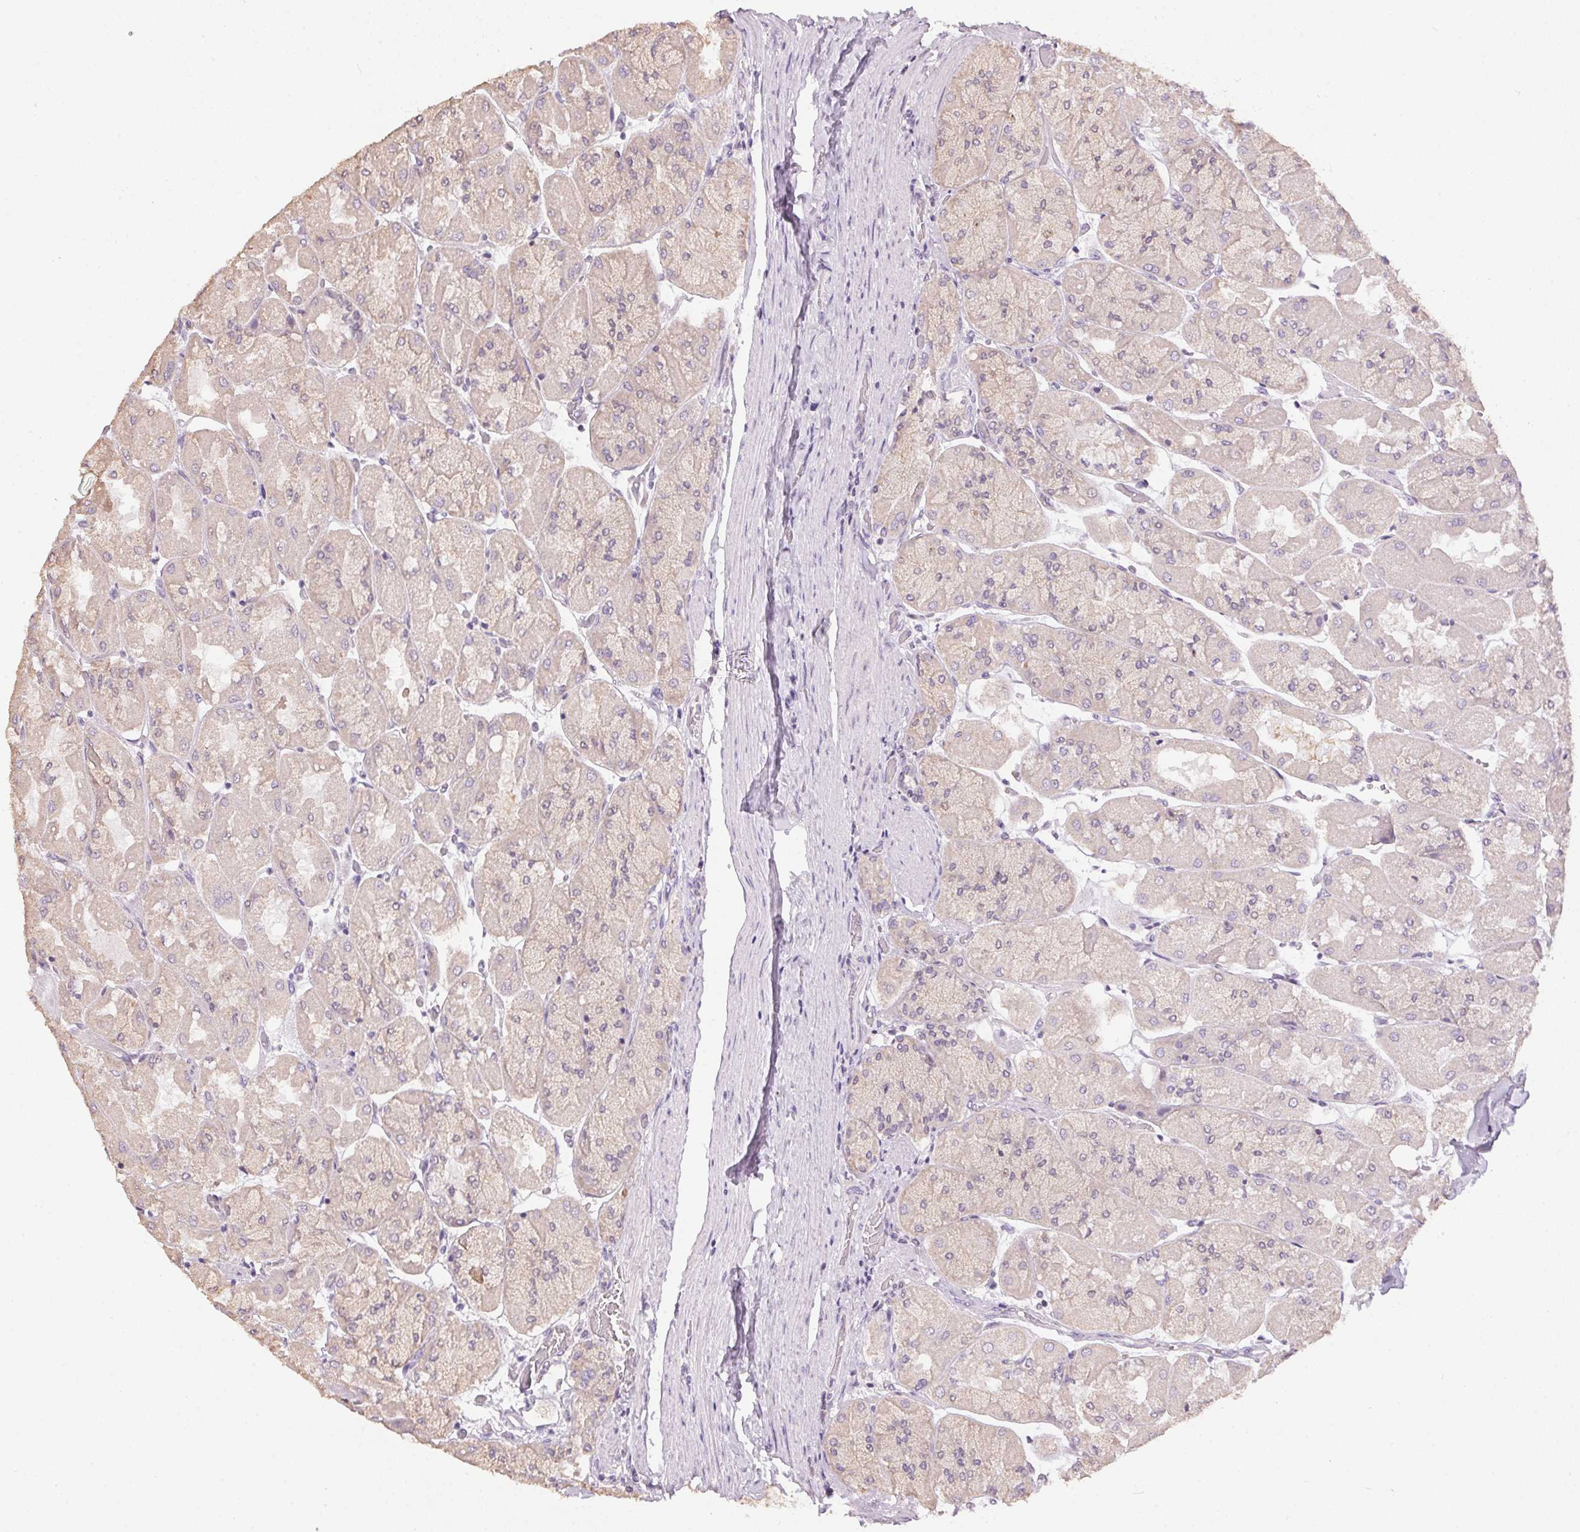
{"staining": {"intensity": "weak", "quantity": "<25%", "location": "cytoplasmic/membranous"}, "tissue": "stomach", "cell_type": "Glandular cells", "image_type": "normal", "snomed": [{"axis": "morphology", "description": "Normal tissue, NOS"}, {"axis": "topography", "description": "Stomach"}], "caption": "An immunohistochemistry image of normal stomach is shown. There is no staining in glandular cells of stomach. The staining is performed using DAB brown chromogen with nuclei counter-stained in using hematoxylin.", "gene": "SPACA9", "patient": {"sex": "female", "age": 61}}